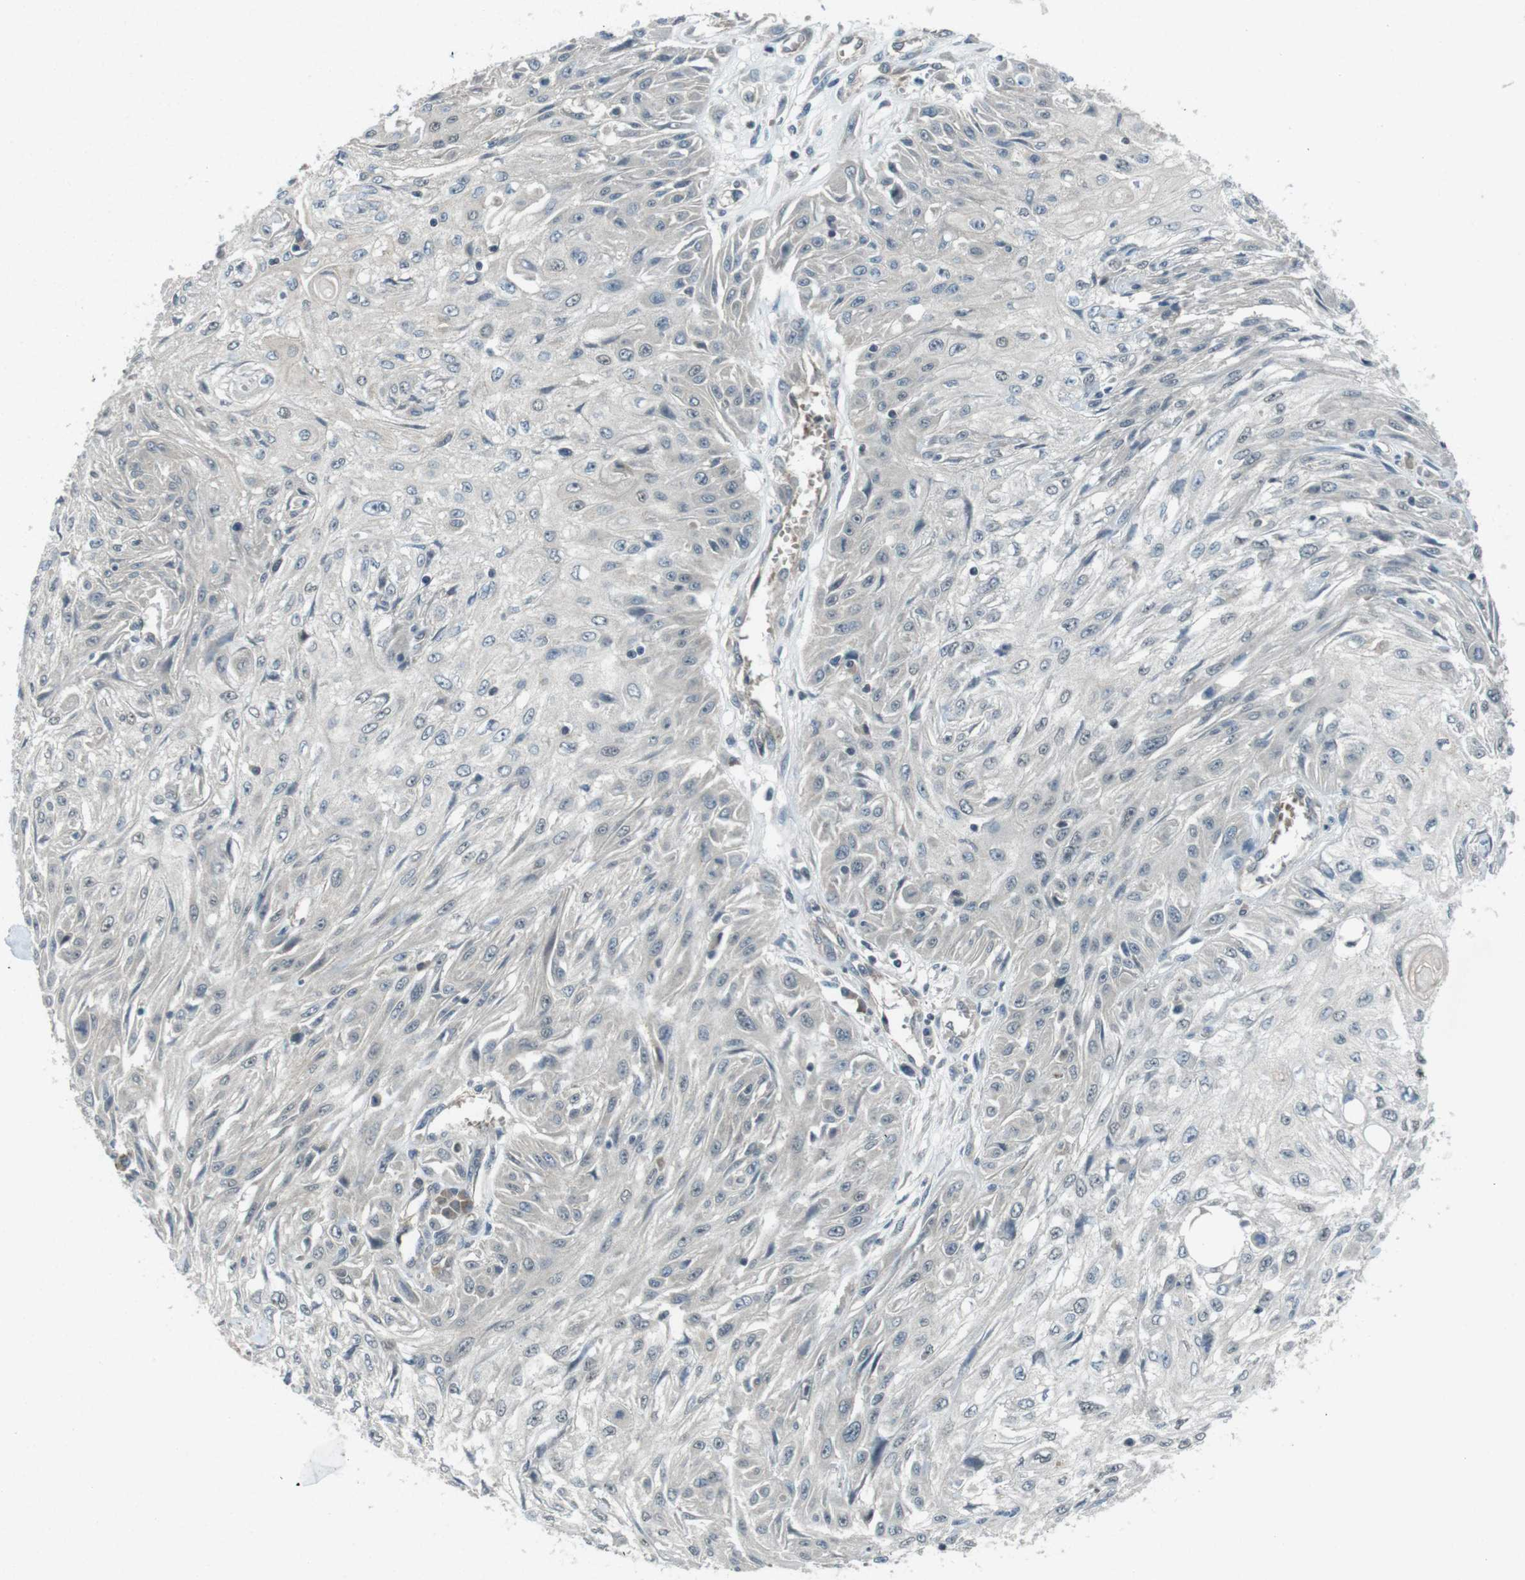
{"staining": {"intensity": "weak", "quantity": "<25%", "location": "nuclear"}, "tissue": "skin cancer", "cell_type": "Tumor cells", "image_type": "cancer", "snomed": [{"axis": "morphology", "description": "Squamous cell carcinoma, NOS"}, {"axis": "topography", "description": "Skin"}], "caption": "Skin squamous cell carcinoma stained for a protein using IHC shows no staining tumor cells.", "gene": "MAPKAPK5", "patient": {"sex": "male", "age": 75}}